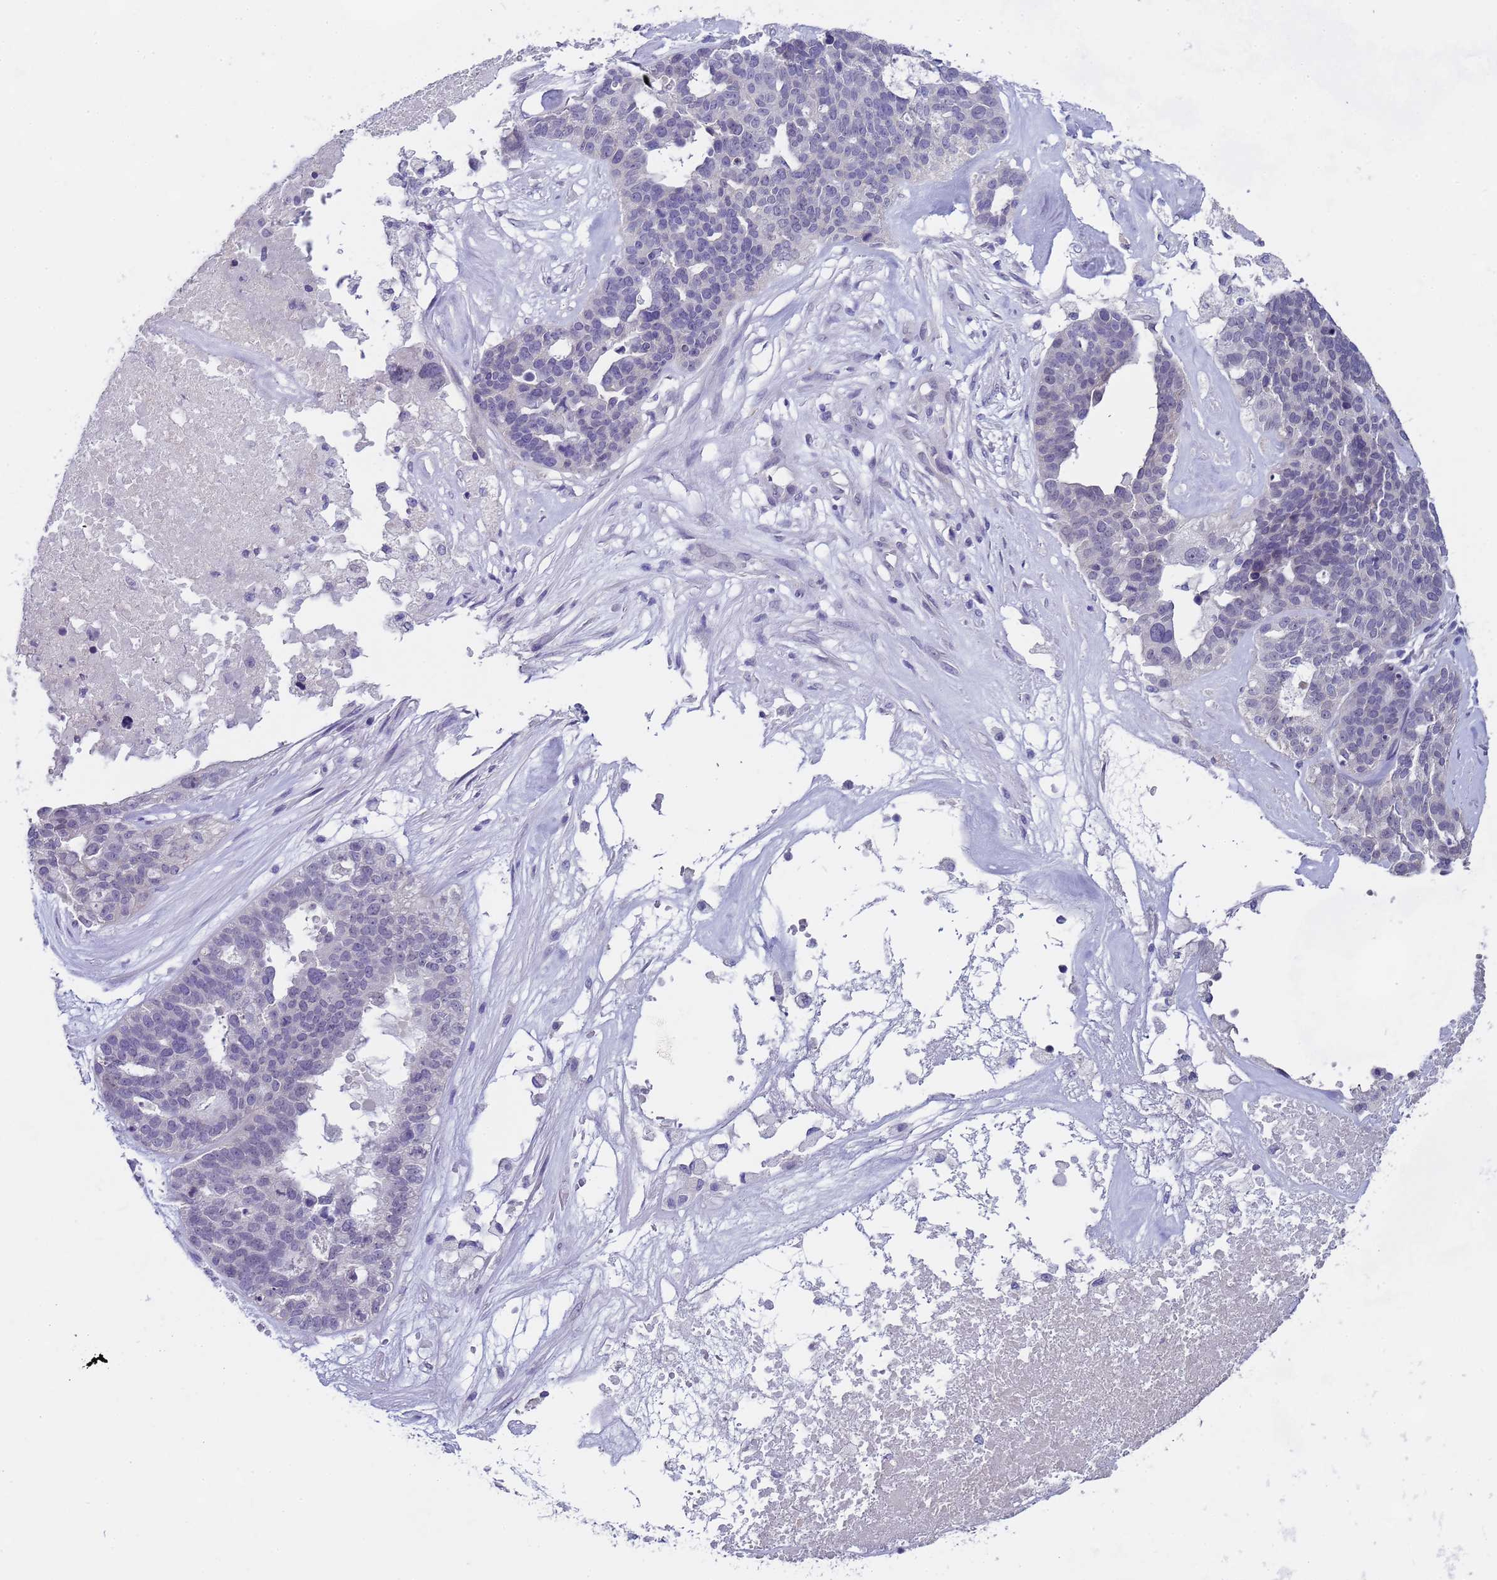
{"staining": {"intensity": "negative", "quantity": "none", "location": "none"}, "tissue": "ovarian cancer", "cell_type": "Tumor cells", "image_type": "cancer", "snomed": [{"axis": "morphology", "description": "Cystadenocarcinoma, serous, NOS"}, {"axis": "topography", "description": "Ovary"}], "caption": "Immunohistochemistry of ovarian cancer (serous cystadenocarcinoma) shows no positivity in tumor cells.", "gene": "TRMT10A", "patient": {"sex": "female", "age": 59}}